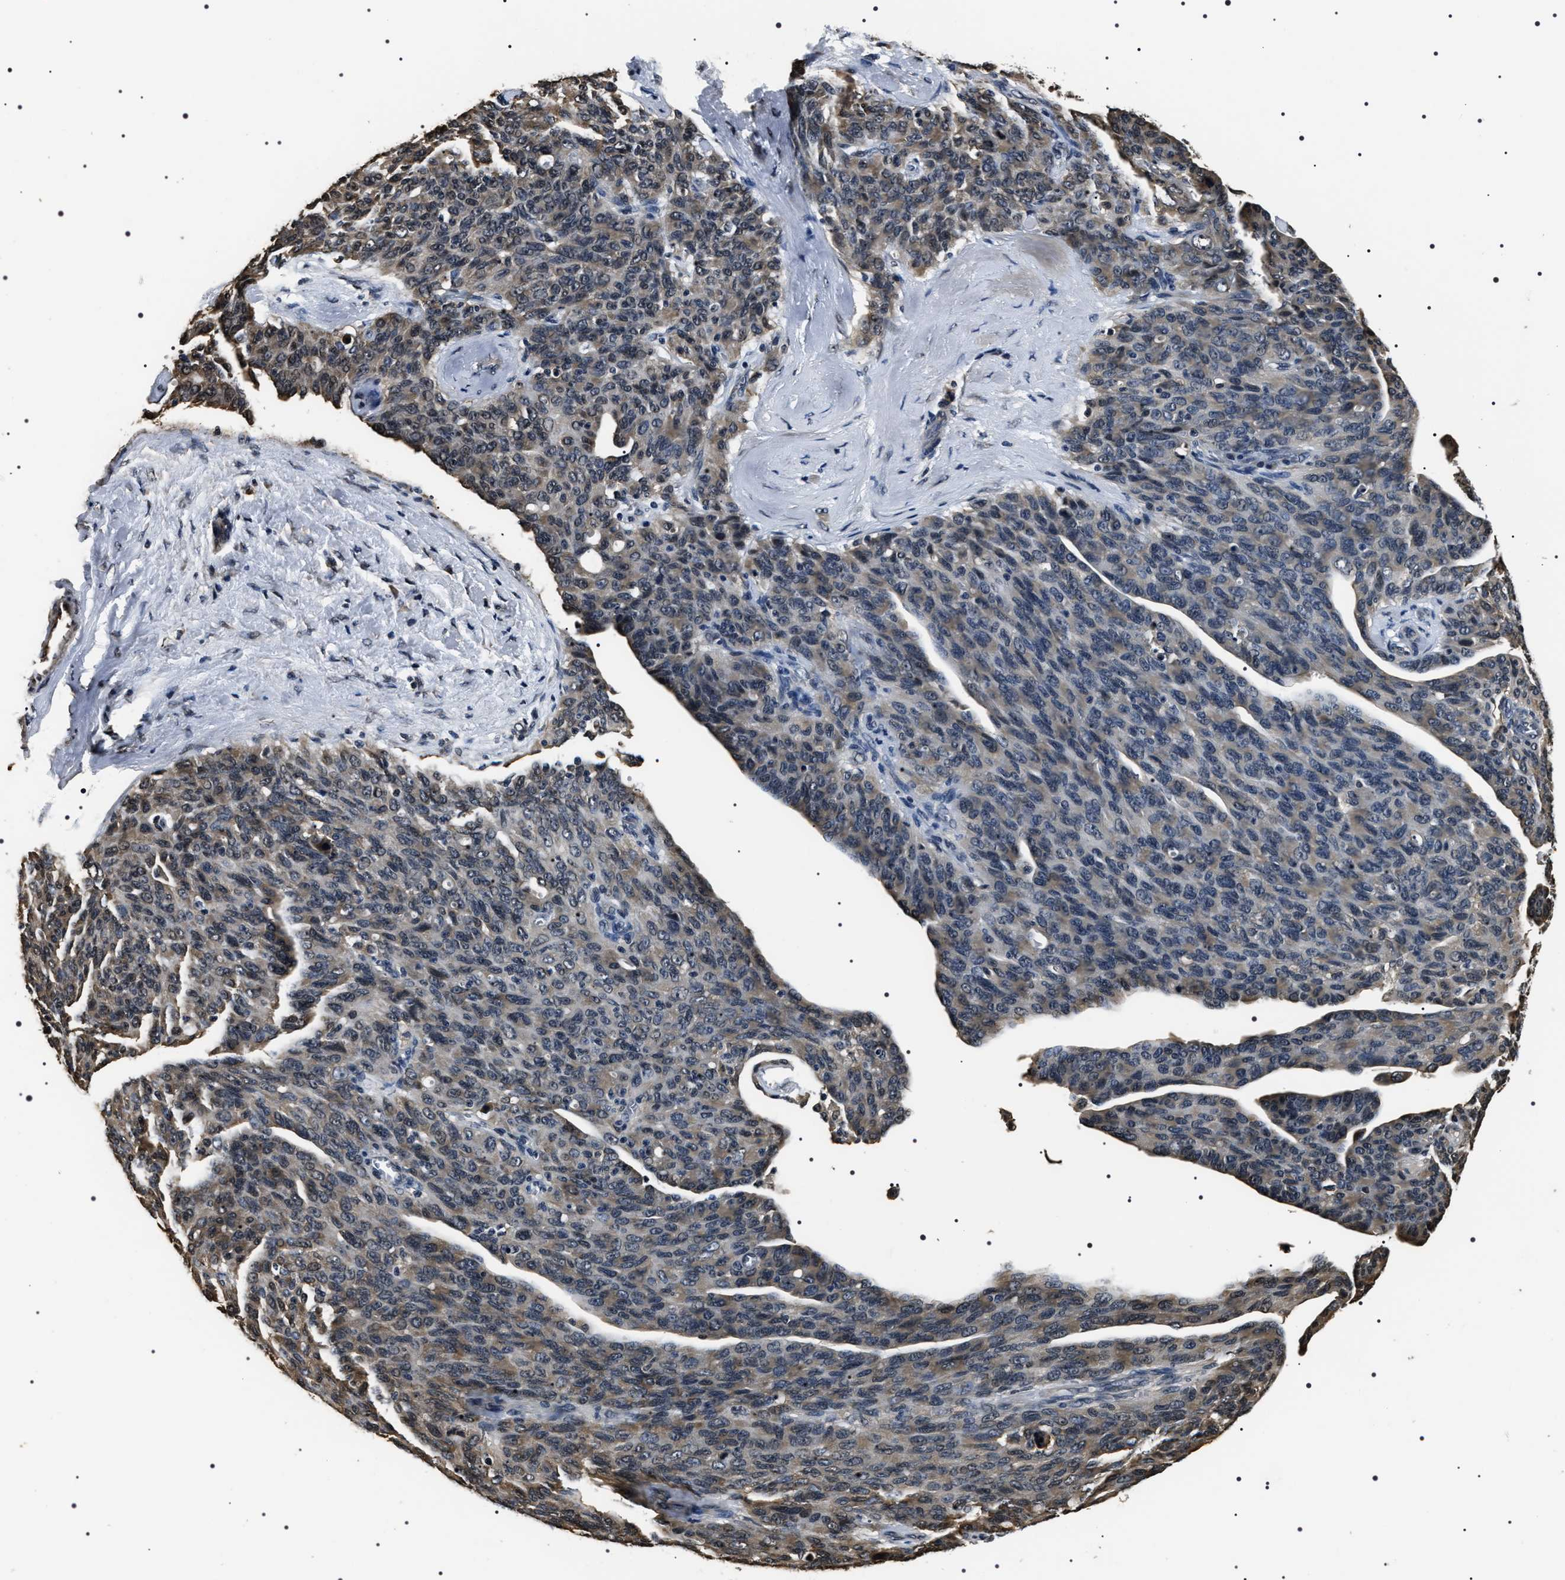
{"staining": {"intensity": "weak", "quantity": "<25%", "location": "cytoplasmic/membranous"}, "tissue": "ovarian cancer", "cell_type": "Tumor cells", "image_type": "cancer", "snomed": [{"axis": "morphology", "description": "Carcinoma, endometroid"}, {"axis": "topography", "description": "Ovary"}], "caption": "There is no significant positivity in tumor cells of endometroid carcinoma (ovarian).", "gene": "ARHGAP22", "patient": {"sex": "female", "age": 60}}